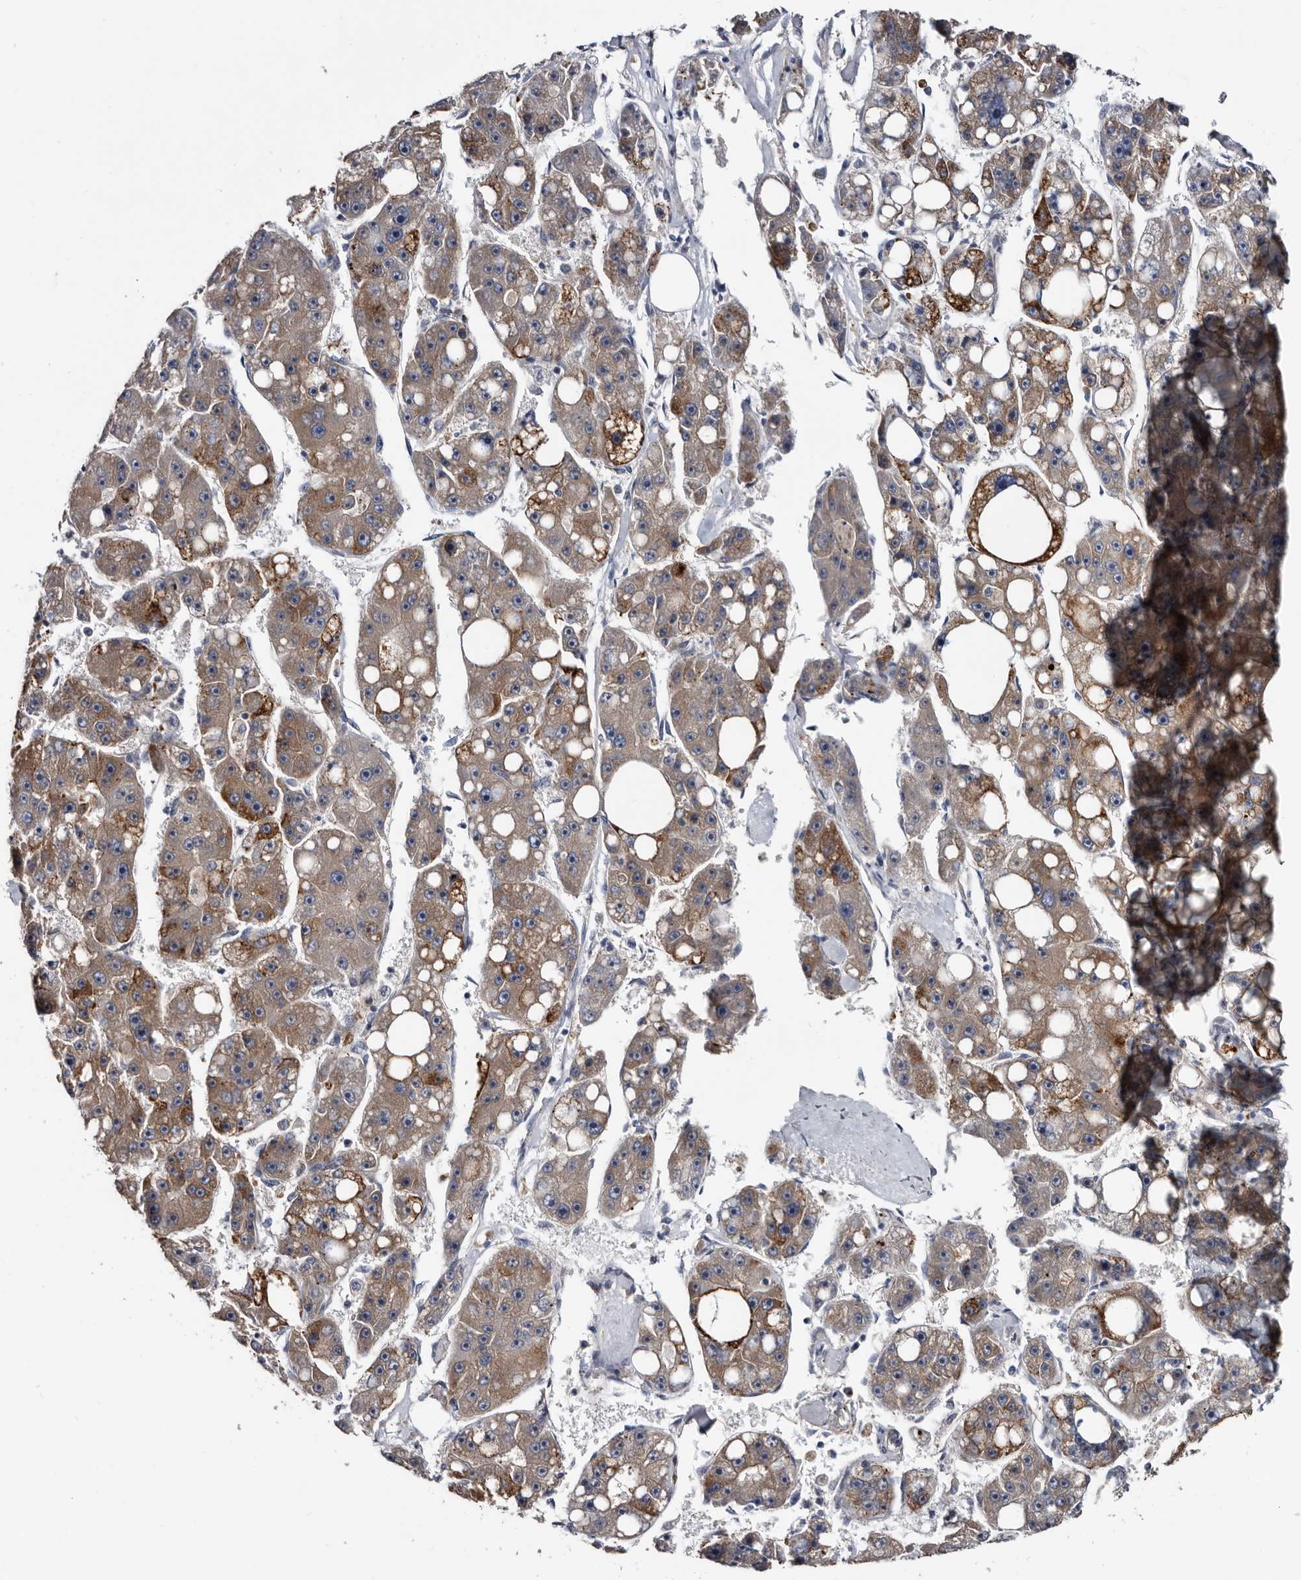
{"staining": {"intensity": "strong", "quantity": "<25%", "location": "cytoplasmic/membranous"}, "tissue": "liver cancer", "cell_type": "Tumor cells", "image_type": "cancer", "snomed": [{"axis": "morphology", "description": "Carcinoma, Hepatocellular, NOS"}, {"axis": "topography", "description": "Liver"}], "caption": "Immunohistochemical staining of human liver cancer (hepatocellular carcinoma) reveals medium levels of strong cytoplasmic/membranous protein staining in approximately <25% of tumor cells.", "gene": "IARS1", "patient": {"sex": "female", "age": 61}}